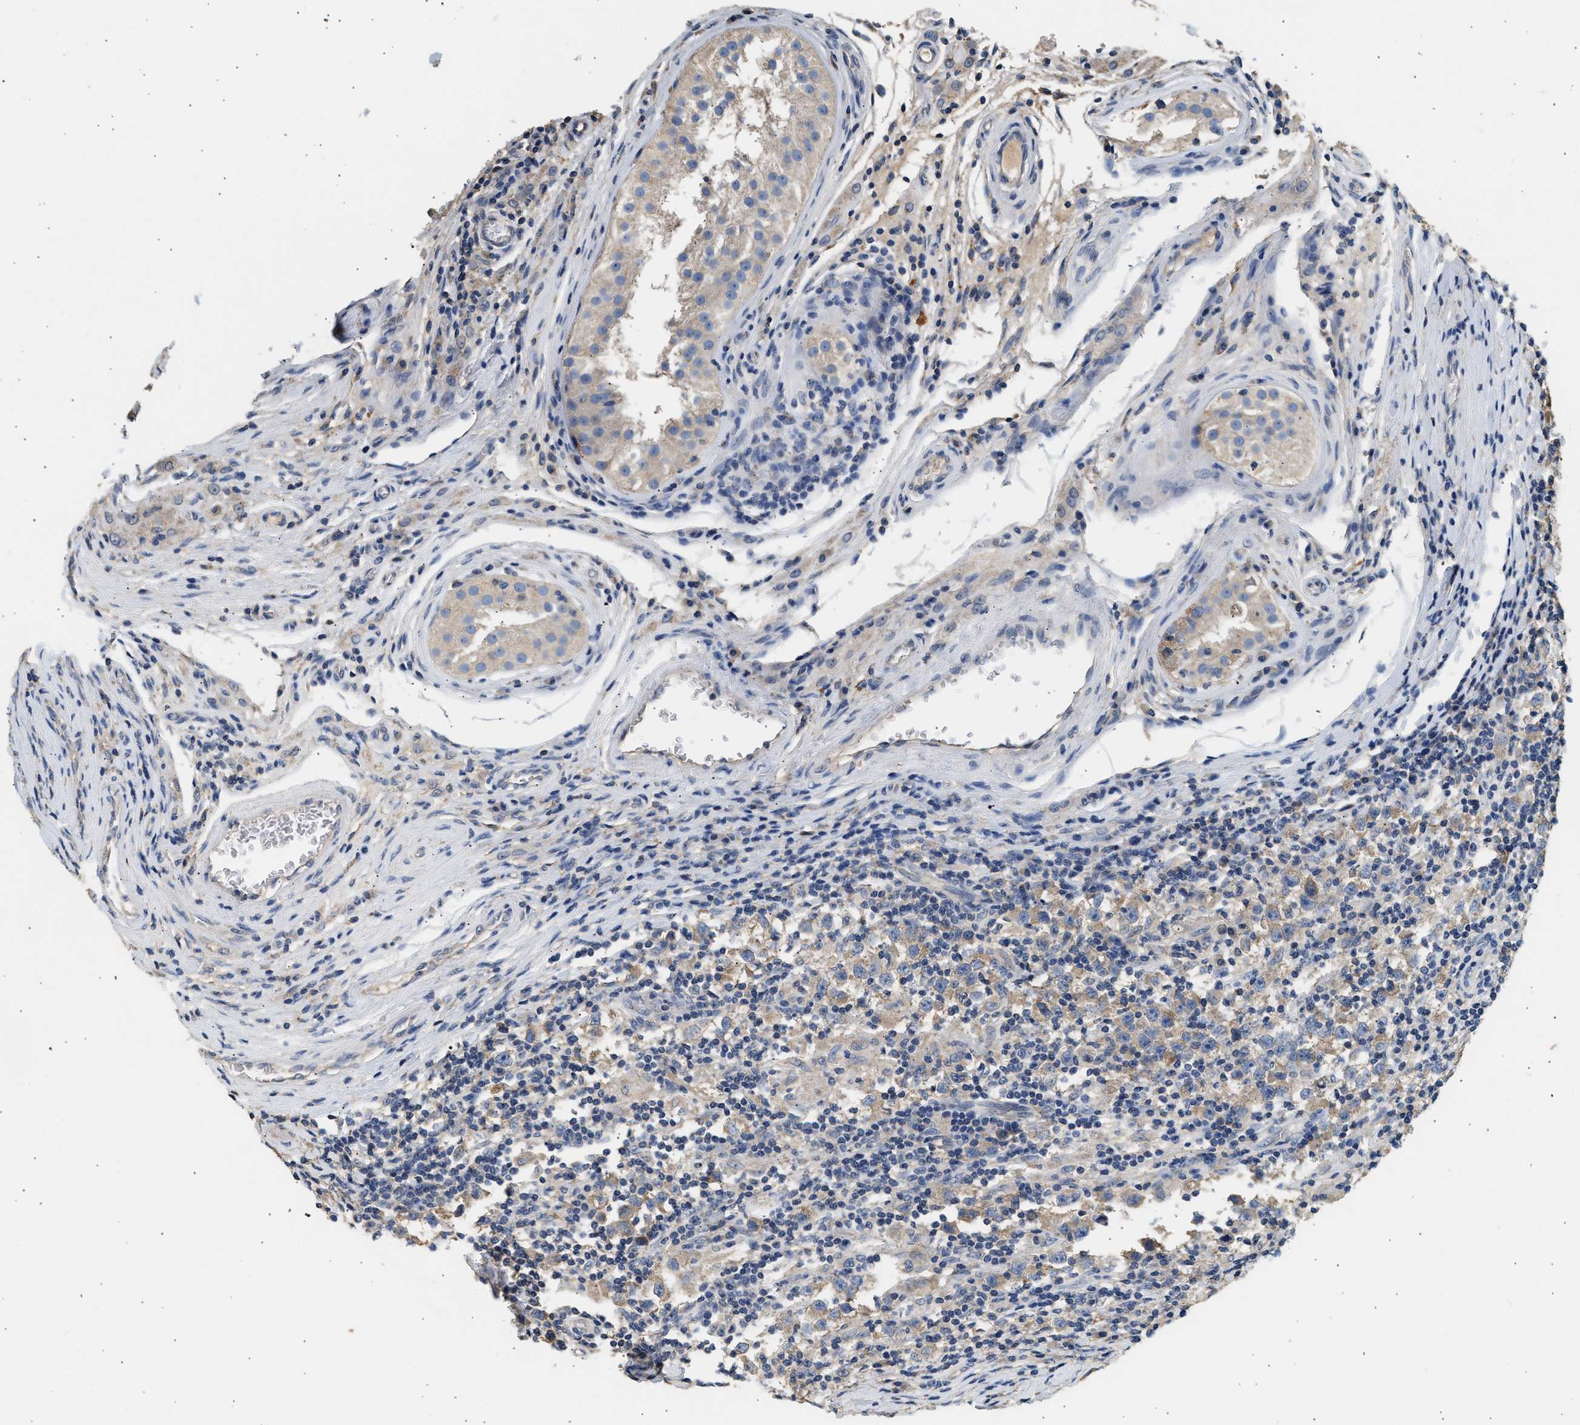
{"staining": {"intensity": "moderate", "quantity": "25%-75%", "location": "cytoplasmic/membranous"}, "tissue": "testis cancer", "cell_type": "Tumor cells", "image_type": "cancer", "snomed": [{"axis": "morphology", "description": "Carcinoma, Embryonal, NOS"}, {"axis": "topography", "description": "Testis"}], "caption": "Tumor cells show moderate cytoplasmic/membranous expression in approximately 25%-75% of cells in testis cancer (embryonal carcinoma). The staining was performed using DAB (3,3'-diaminobenzidine) to visualize the protein expression in brown, while the nuclei were stained in blue with hematoxylin (Magnification: 20x).", "gene": "WDR31", "patient": {"sex": "male", "age": 21}}